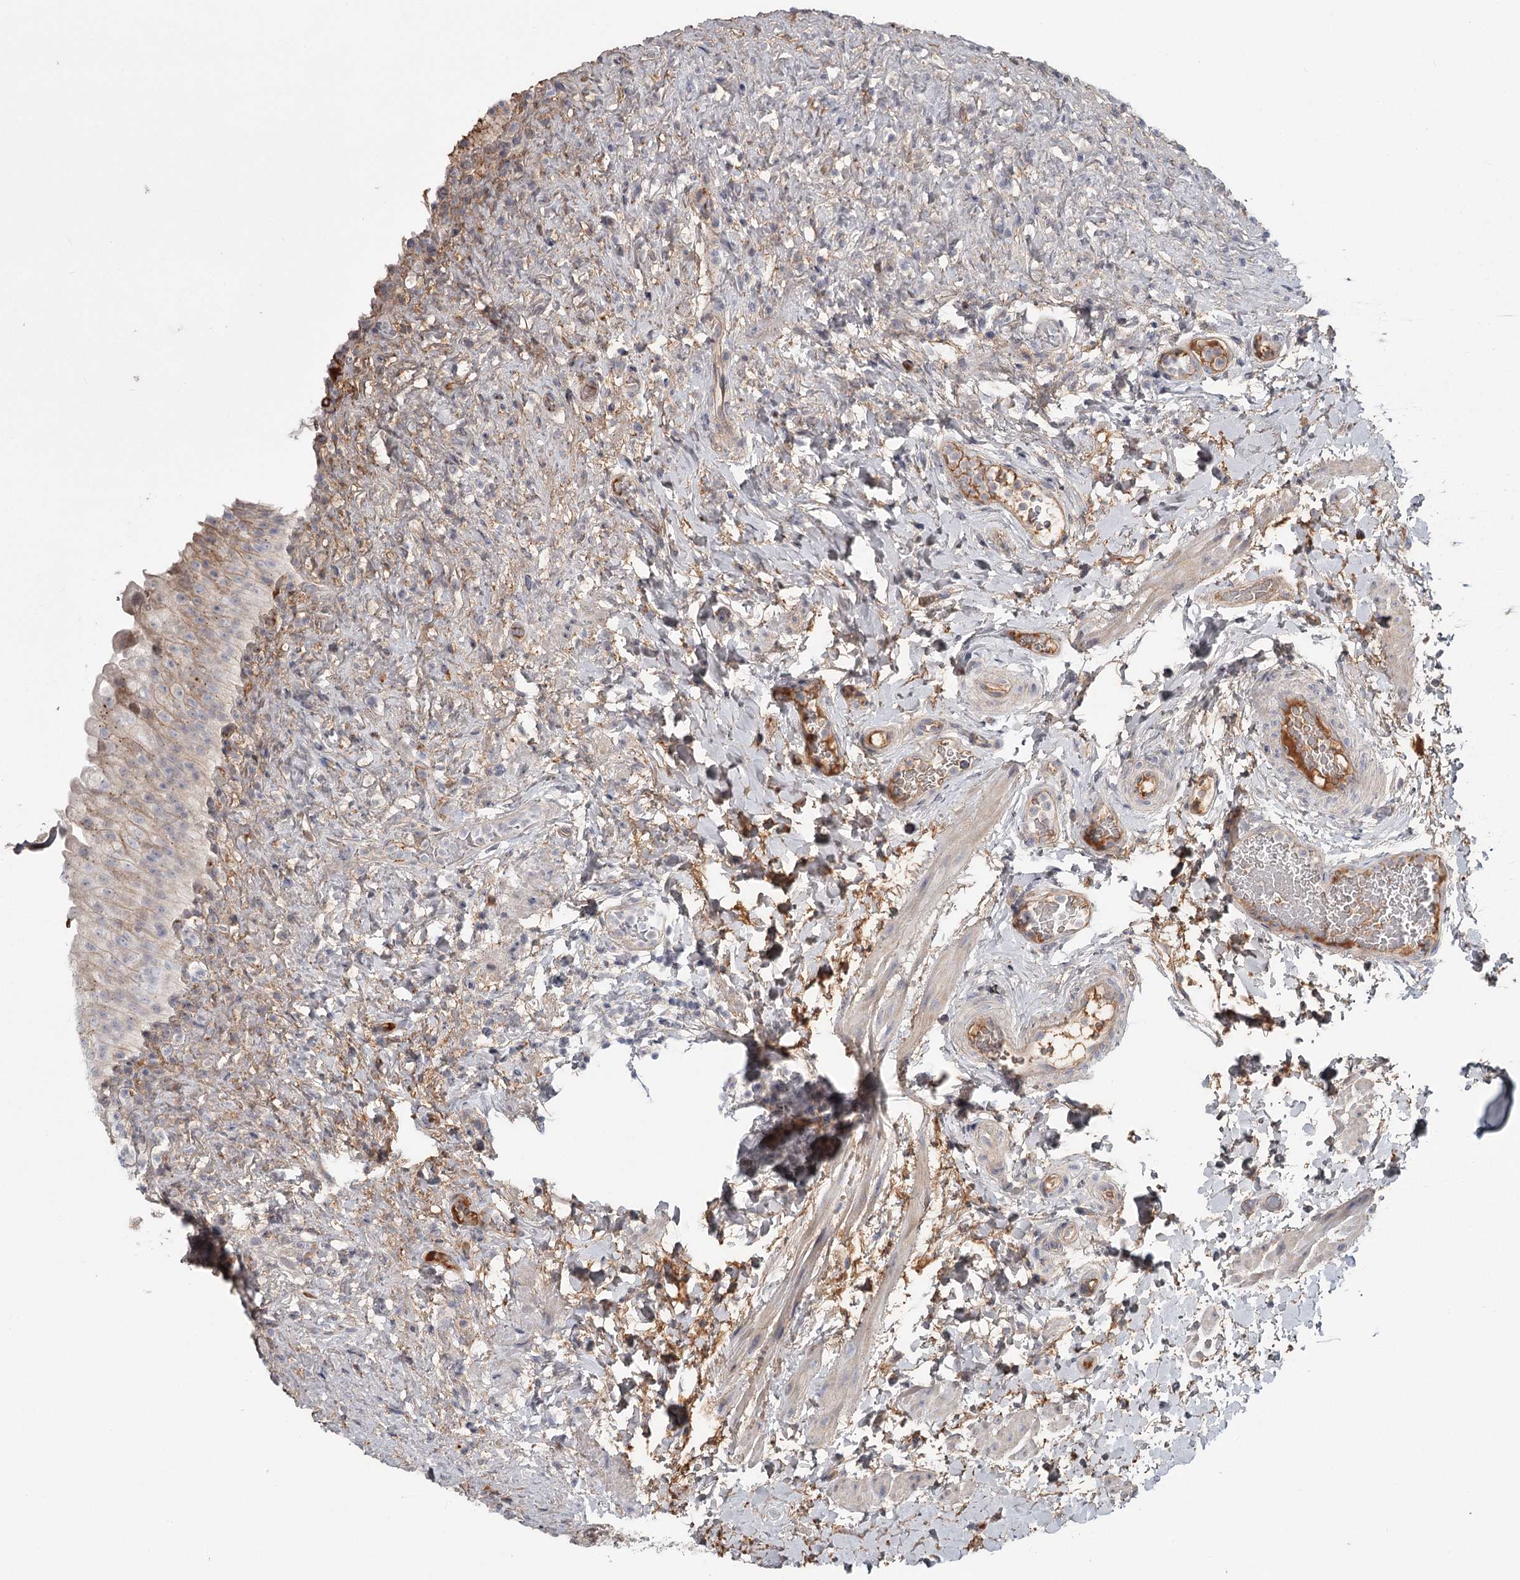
{"staining": {"intensity": "moderate", "quantity": "<25%", "location": "cytoplasmic/membranous"}, "tissue": "urinary bladder", "cell_type": "Urothelial cells", "image_type": "normal", "snomed": [{"axis": "morphology", "description": "Normal tissue, NOS"}, {"axis": "topography", "description": "Urinary bladder"}], "caption": "Protein expression analysis of normal human urinary bladder reveals moderate cytoplasmic/membranous staining in approximately <25% of urothelial cells. The staining was performed using DAB (3,3'-diaminobenzidine) to visualize the protein expression in brown, while the nuclei were stained in blue with hematoxylin (Magnification: 20x).", "gene": "DHRS9", "patient": {"sex": "female", "age": 27}}